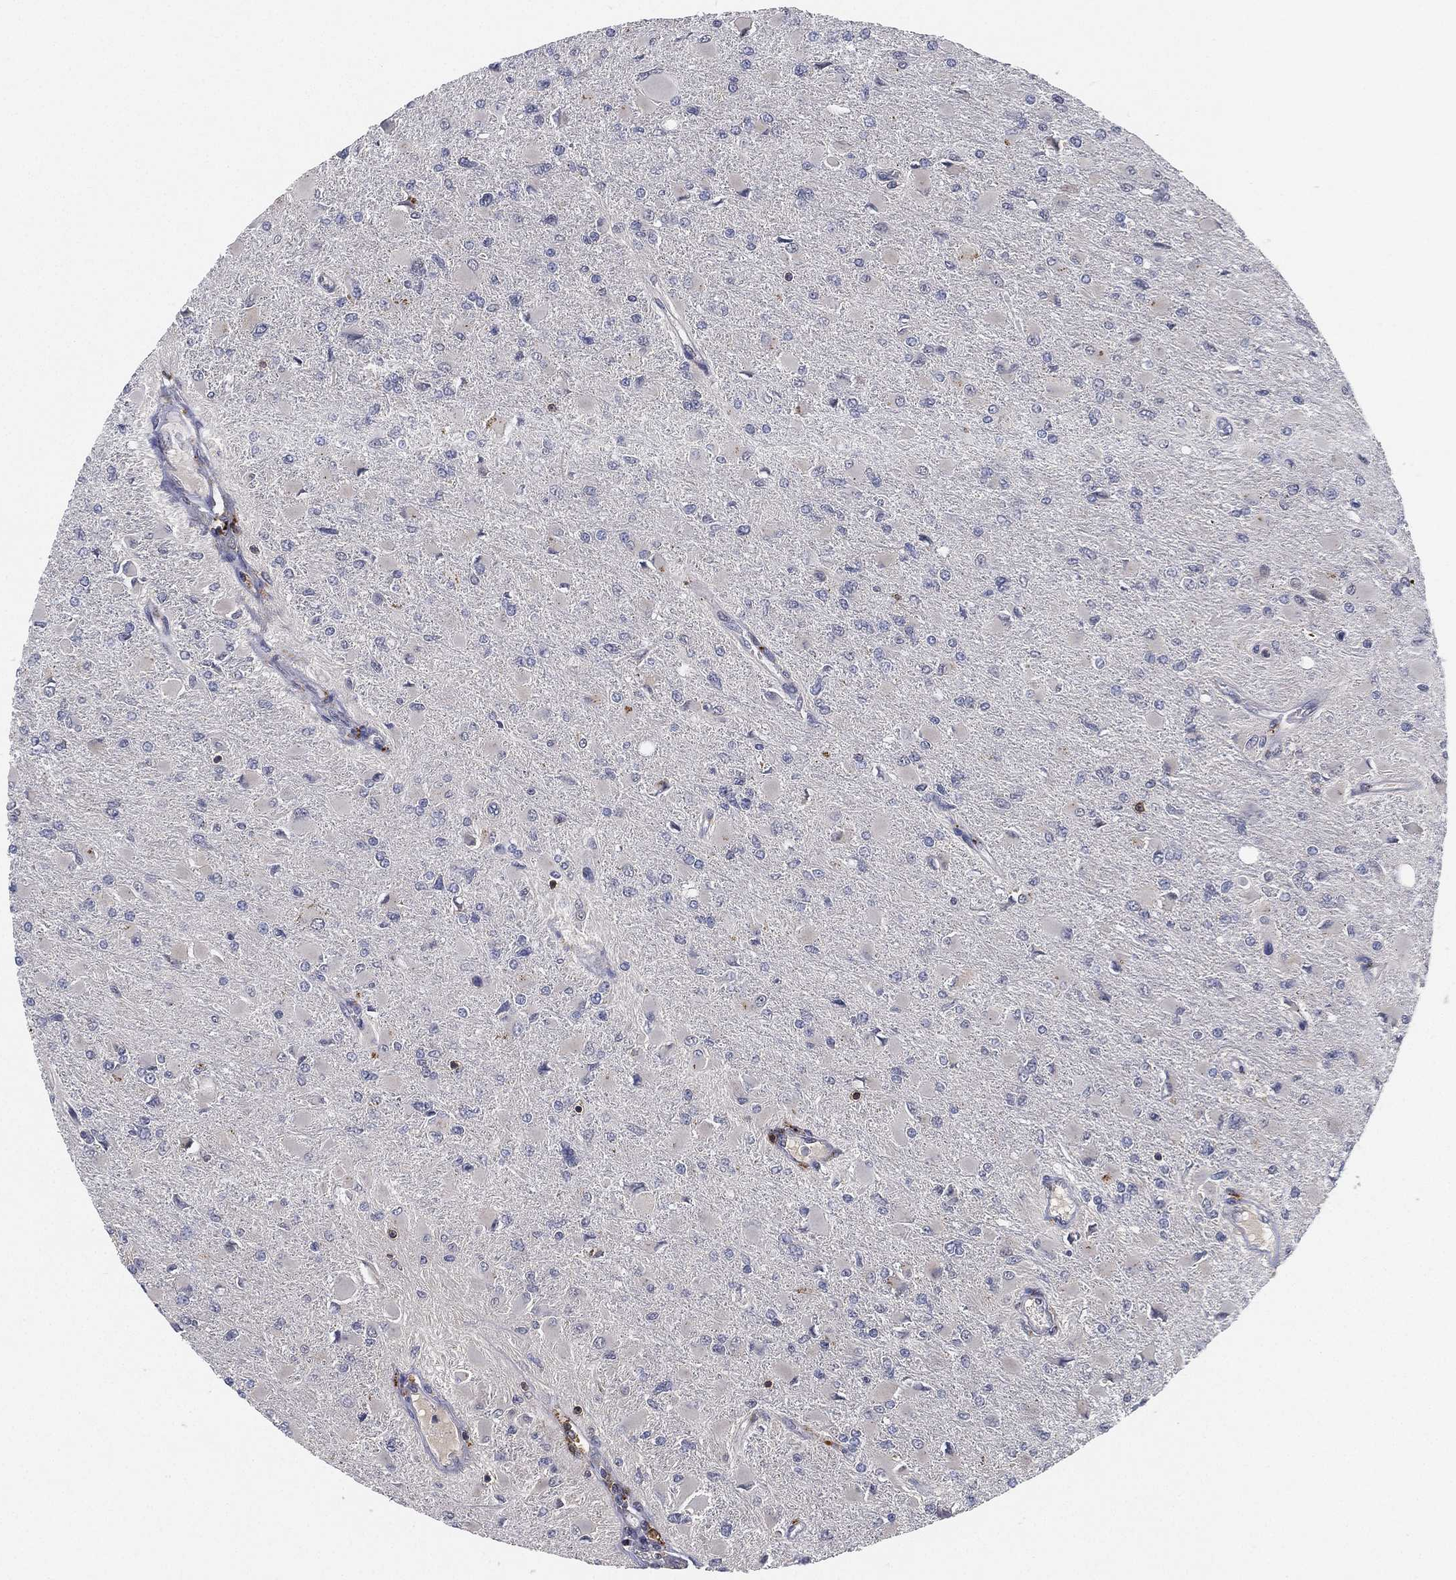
{"staining": {"intensity": "negative", "quantity": "none", "location": "none"}, "tissue": "glioma", "cell_type": "Tumor cells", "image_type": "cancer", "snomed": [{"axis": "morphology", "description": "Glioma, malignant, High grade"}, {"axis": "topography", "description": "Cerebral cortex"}], "caption": "IHC photomicrograph of malignant glioma (high-grade) stained for a protein (brown), which demonstrates no staining in tumor cells.", "gene": "CFAP251", "patient": {"sex": "female", "age": 36}}